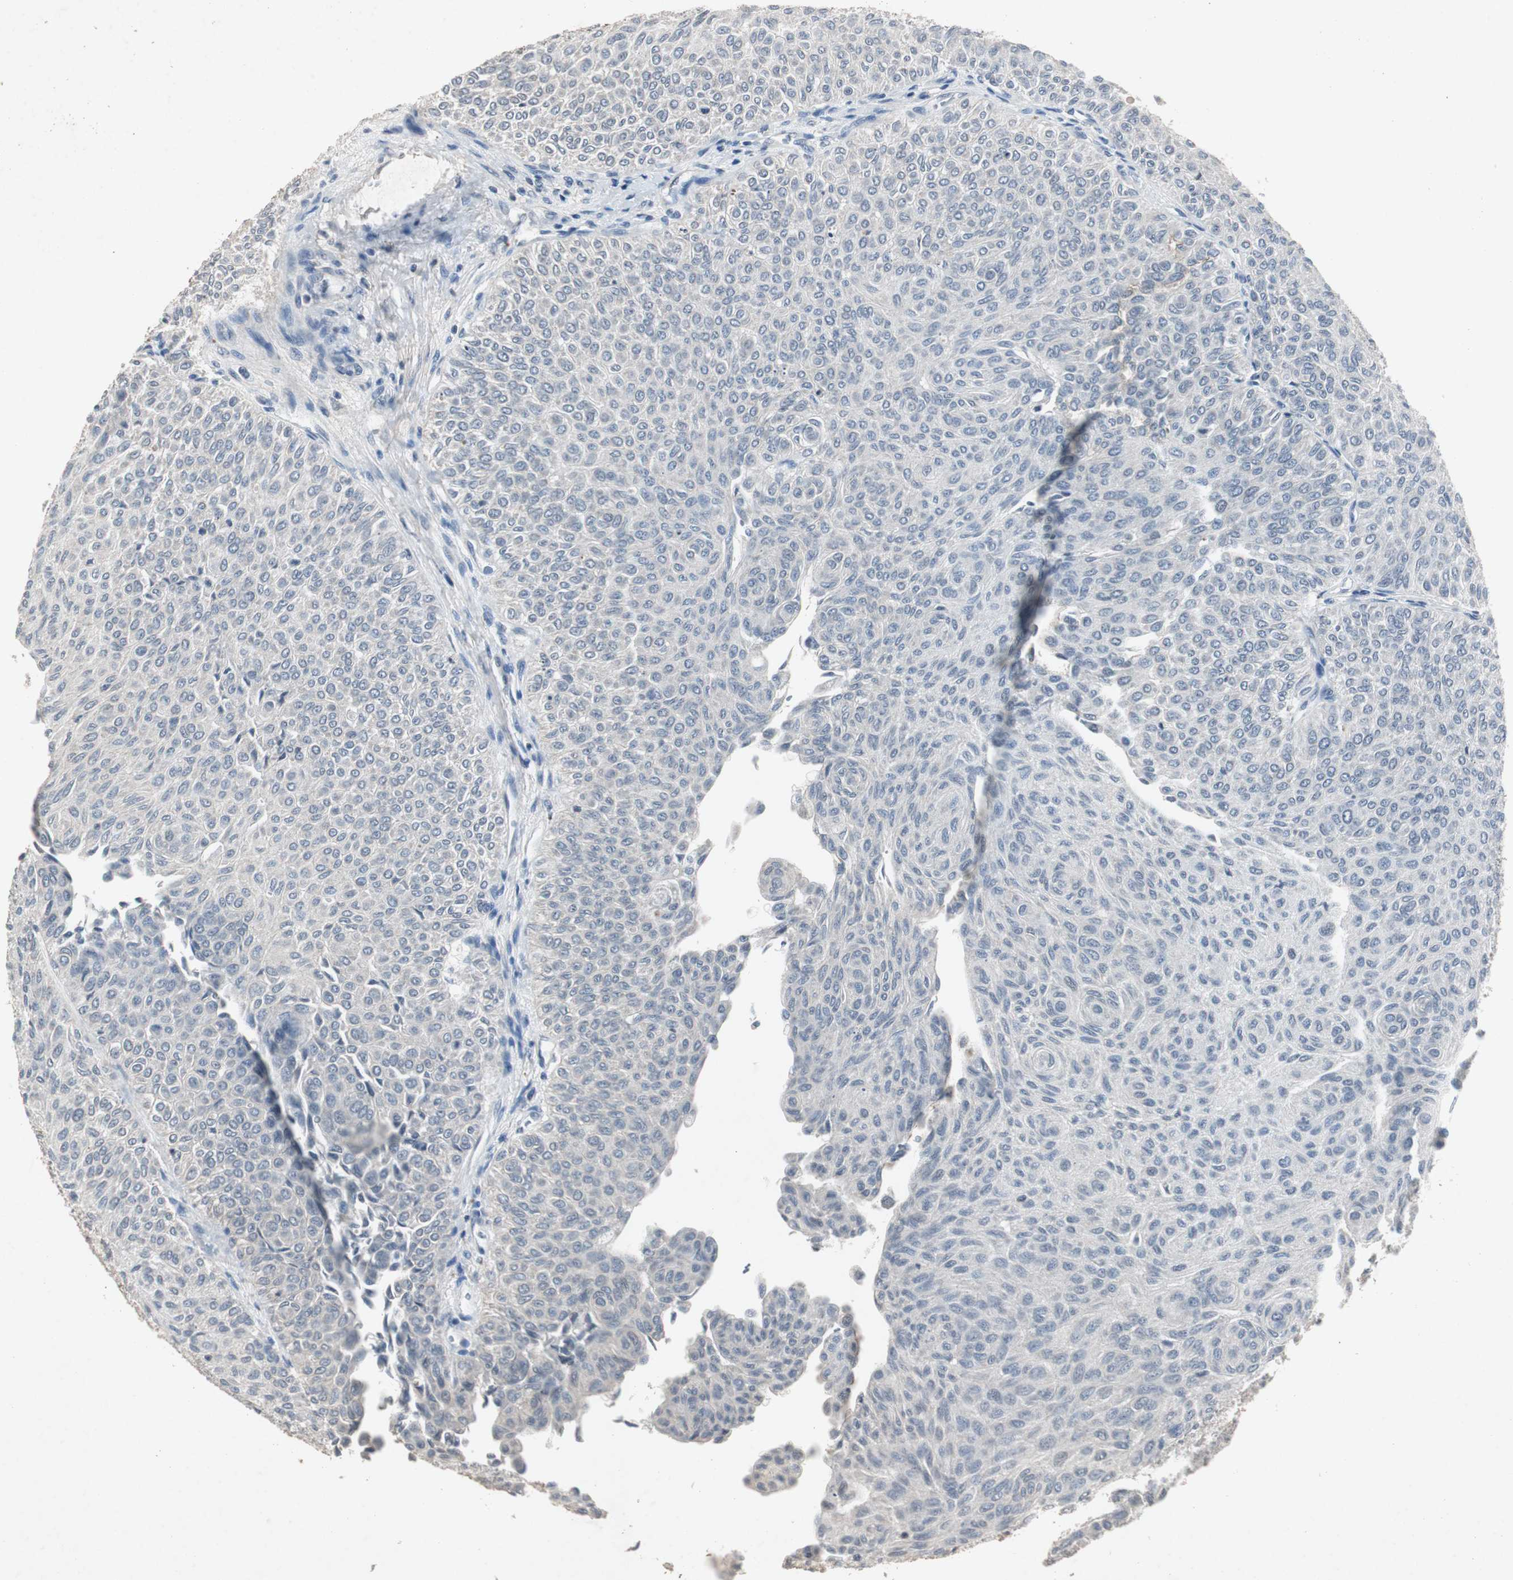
{"staining": {"intensity": "negative", "quantity": "none", "location": "none"}, "tissue": "urothelial cancer", "cell_type": "Tumor cells", "image_type": "cancer", "snomed": [{"axis": "morphology", "description": "Urothelial carcinoma, Low grade"}, {"axis": "topography", "description": "Urinary bladder"}], "caption": "Immunohistochemical staining of urothelial cancer exhibits no significant expression in tumor cells.", "gene": "ADNP2", "patient": {"sex": "male", "age": 78}}